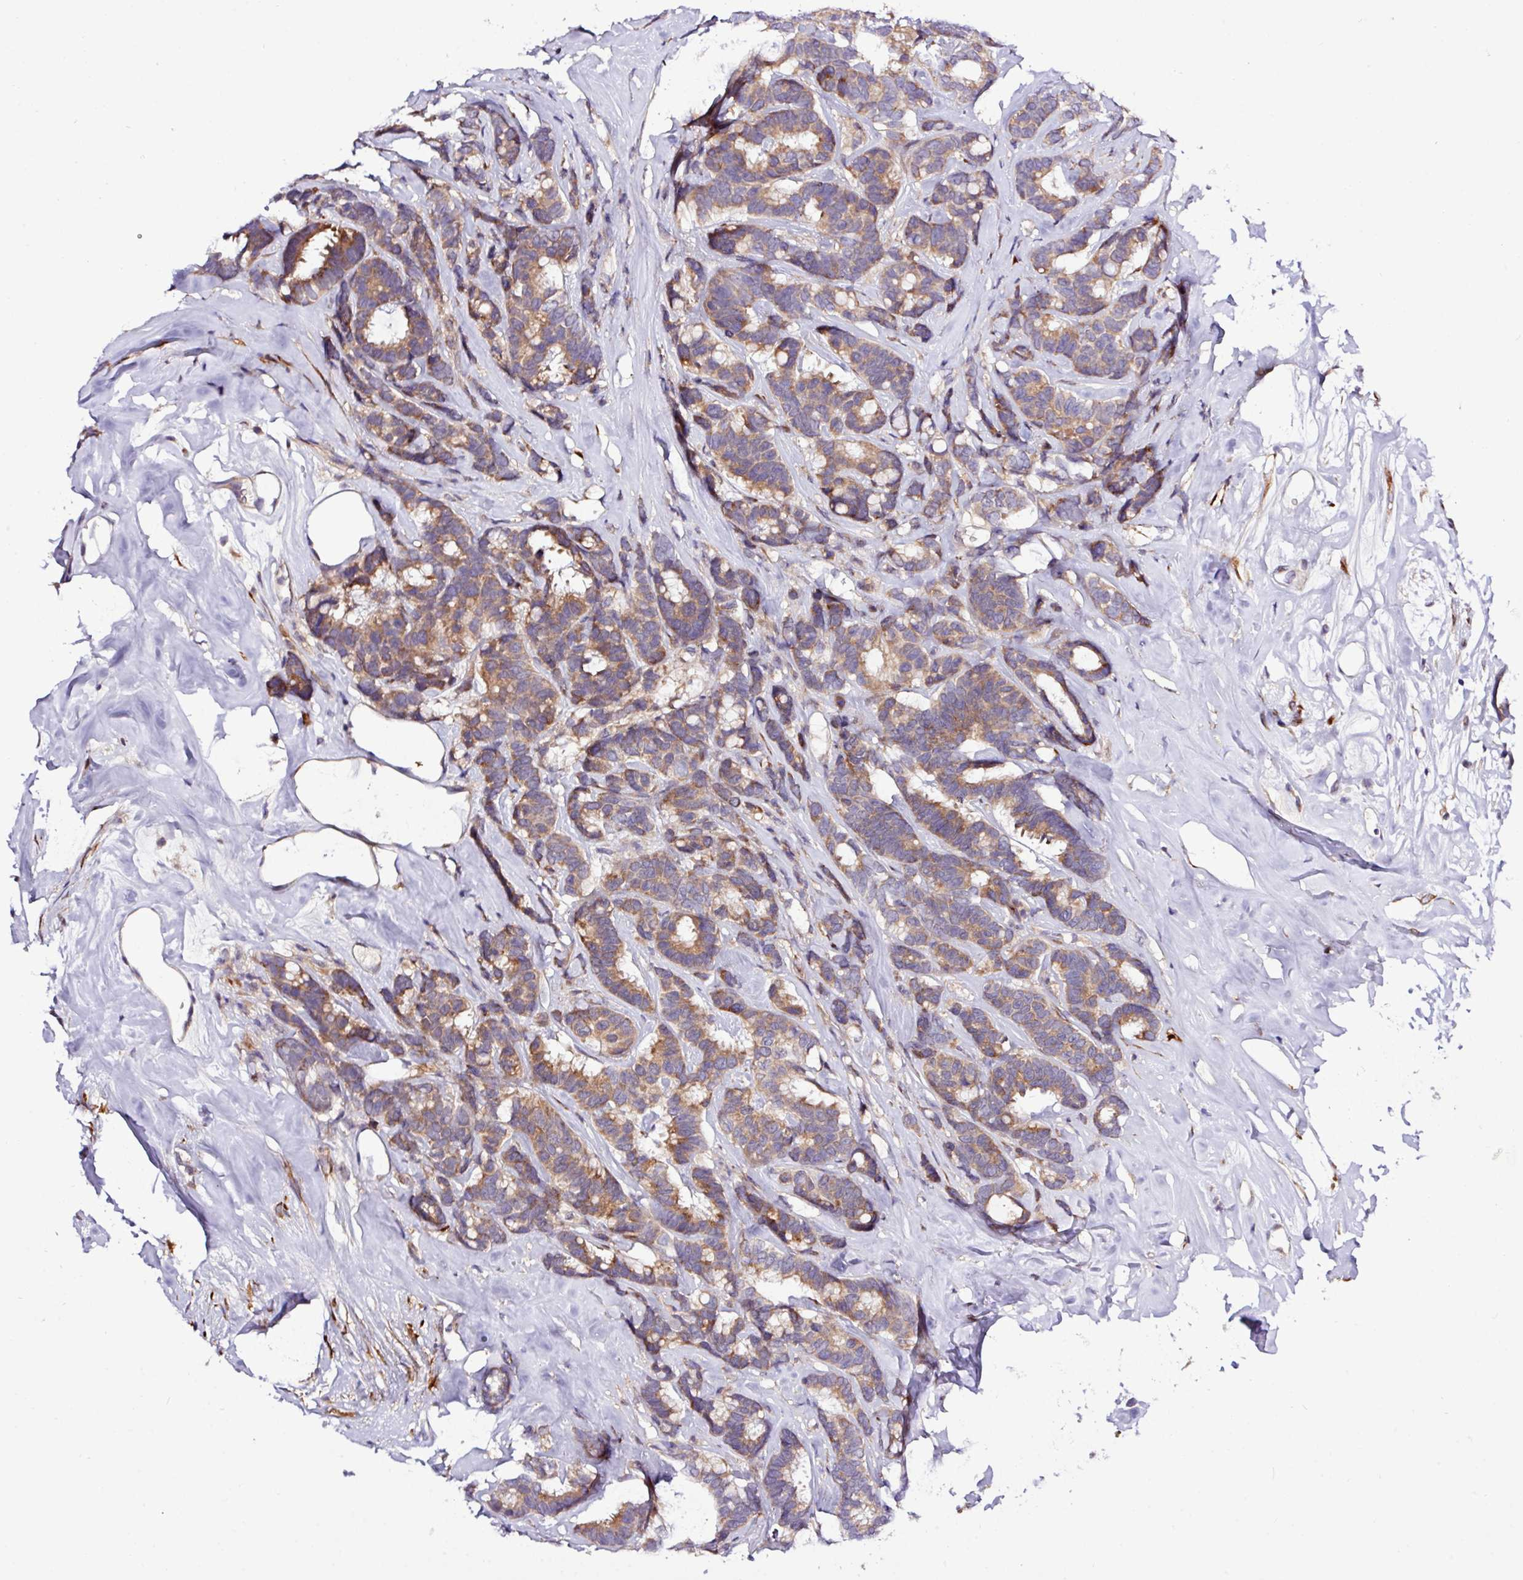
{"staining": {"intensity": "moderate", "quantity": ">75%", "location": "cytoplasmic/membranous"}, "tissue": "breast cancer", "cell_type": "Tumor cells", "image_type": "cancer", "snomed": [{"axis": "morphology", "description": "Duct carcinoma"}, {"axis": "topography", "description": "Breast"}], "caption": "A brown stain labels moderate cytoplasmic/membranous expression of a protein in breast invasive ductal carcinoma tumor cells. (DAB IHC with brightfield microscopy, high magnification).", "gene": "TM2D2", "patient": {"sex": "female", "age": 87}}